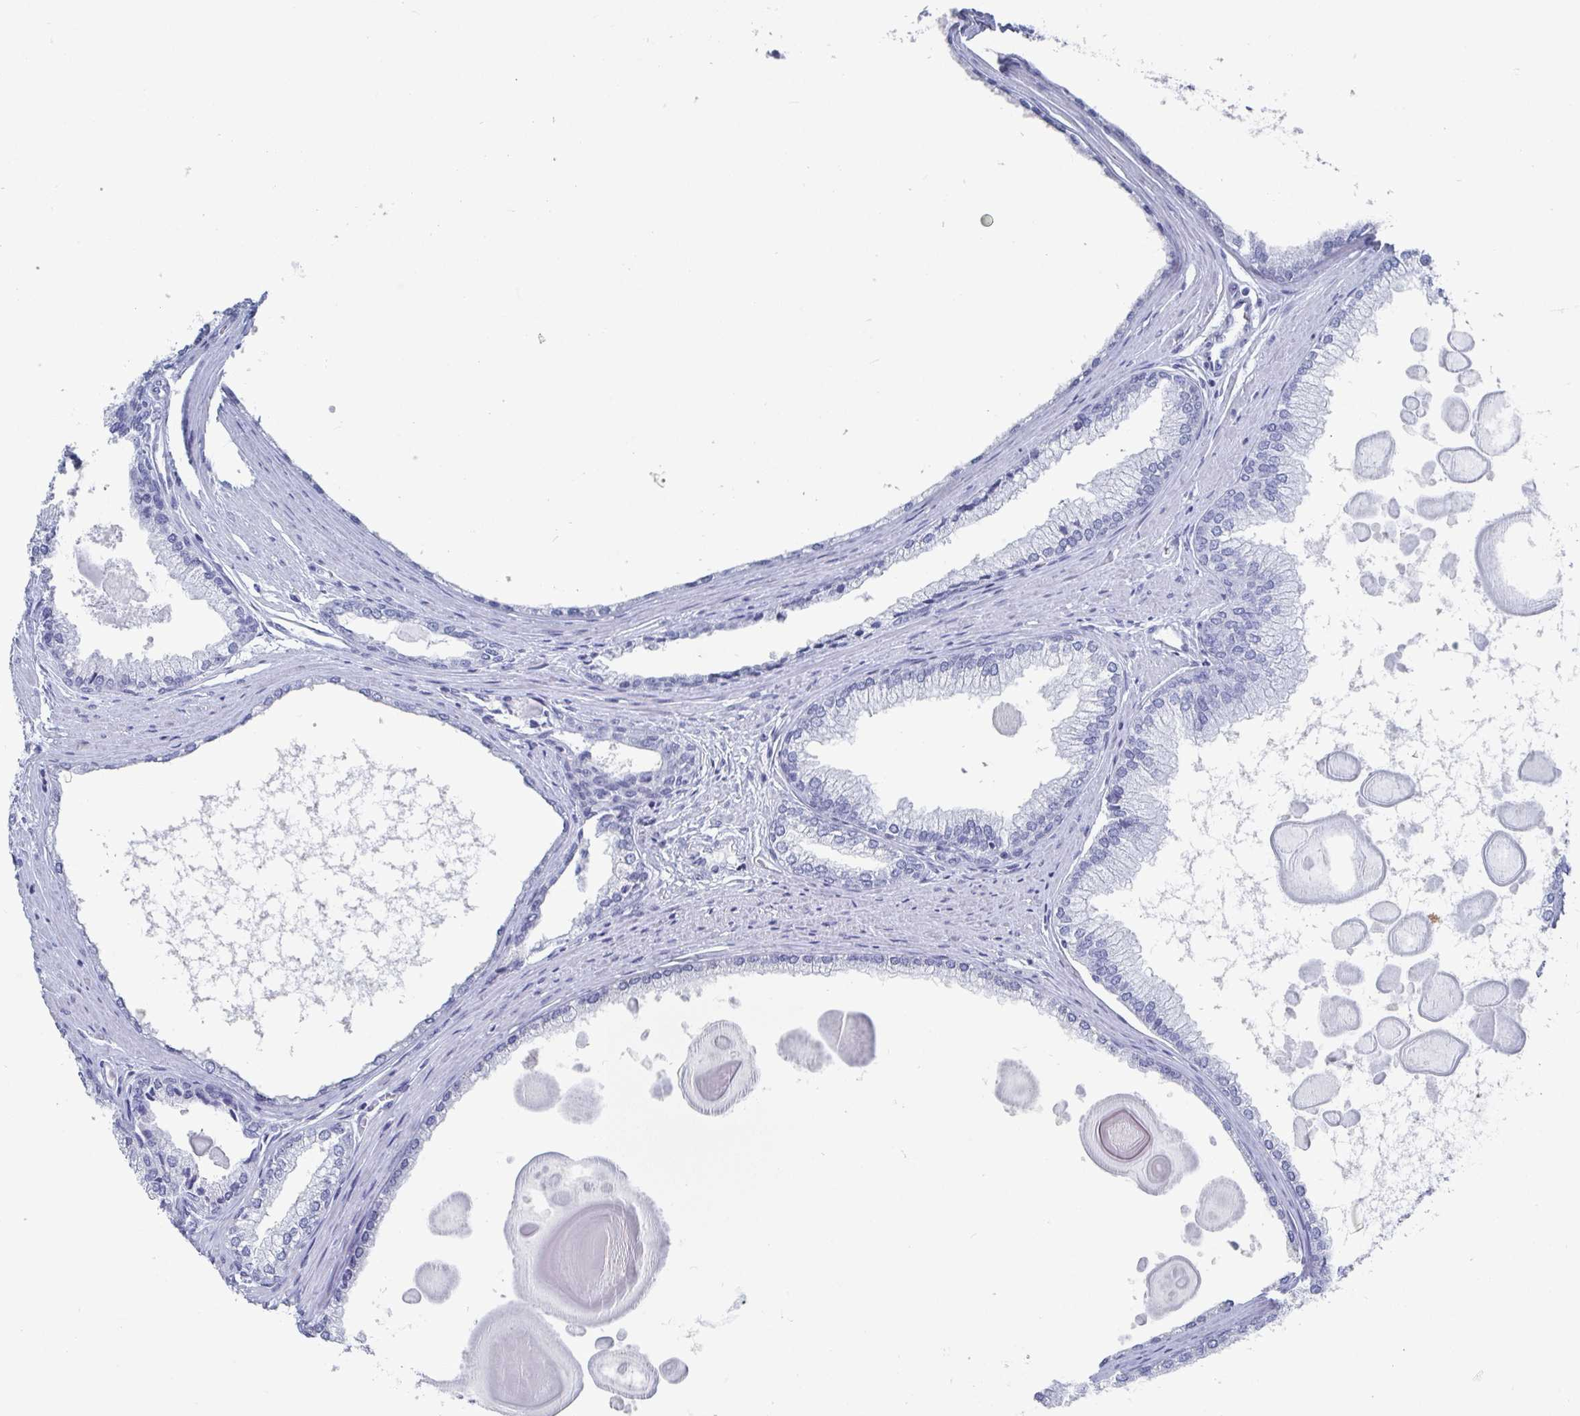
{"staining": {"intensity": "negative", "quantity": "none", "location": "none"}, "tissue": "prostate cancer", "cell_type": "Tumor cells", "image_type": "cancer", "snomed": [{"axis": "morphology", "description": "Adenocarcinoma, Low grade"}, {"axis": "topography", "description": "Prostate"}], "caption": "There is no significant expression in tumor cells of prostate cancer (low-grade adenocarcinoma). (Stains: DAB IHC with hematoxylin counter stain, Microscopy: brightfield microscopy at high magnification).", "gene": "CAMKV", "patient": {"sex": "male", "age": 69}}